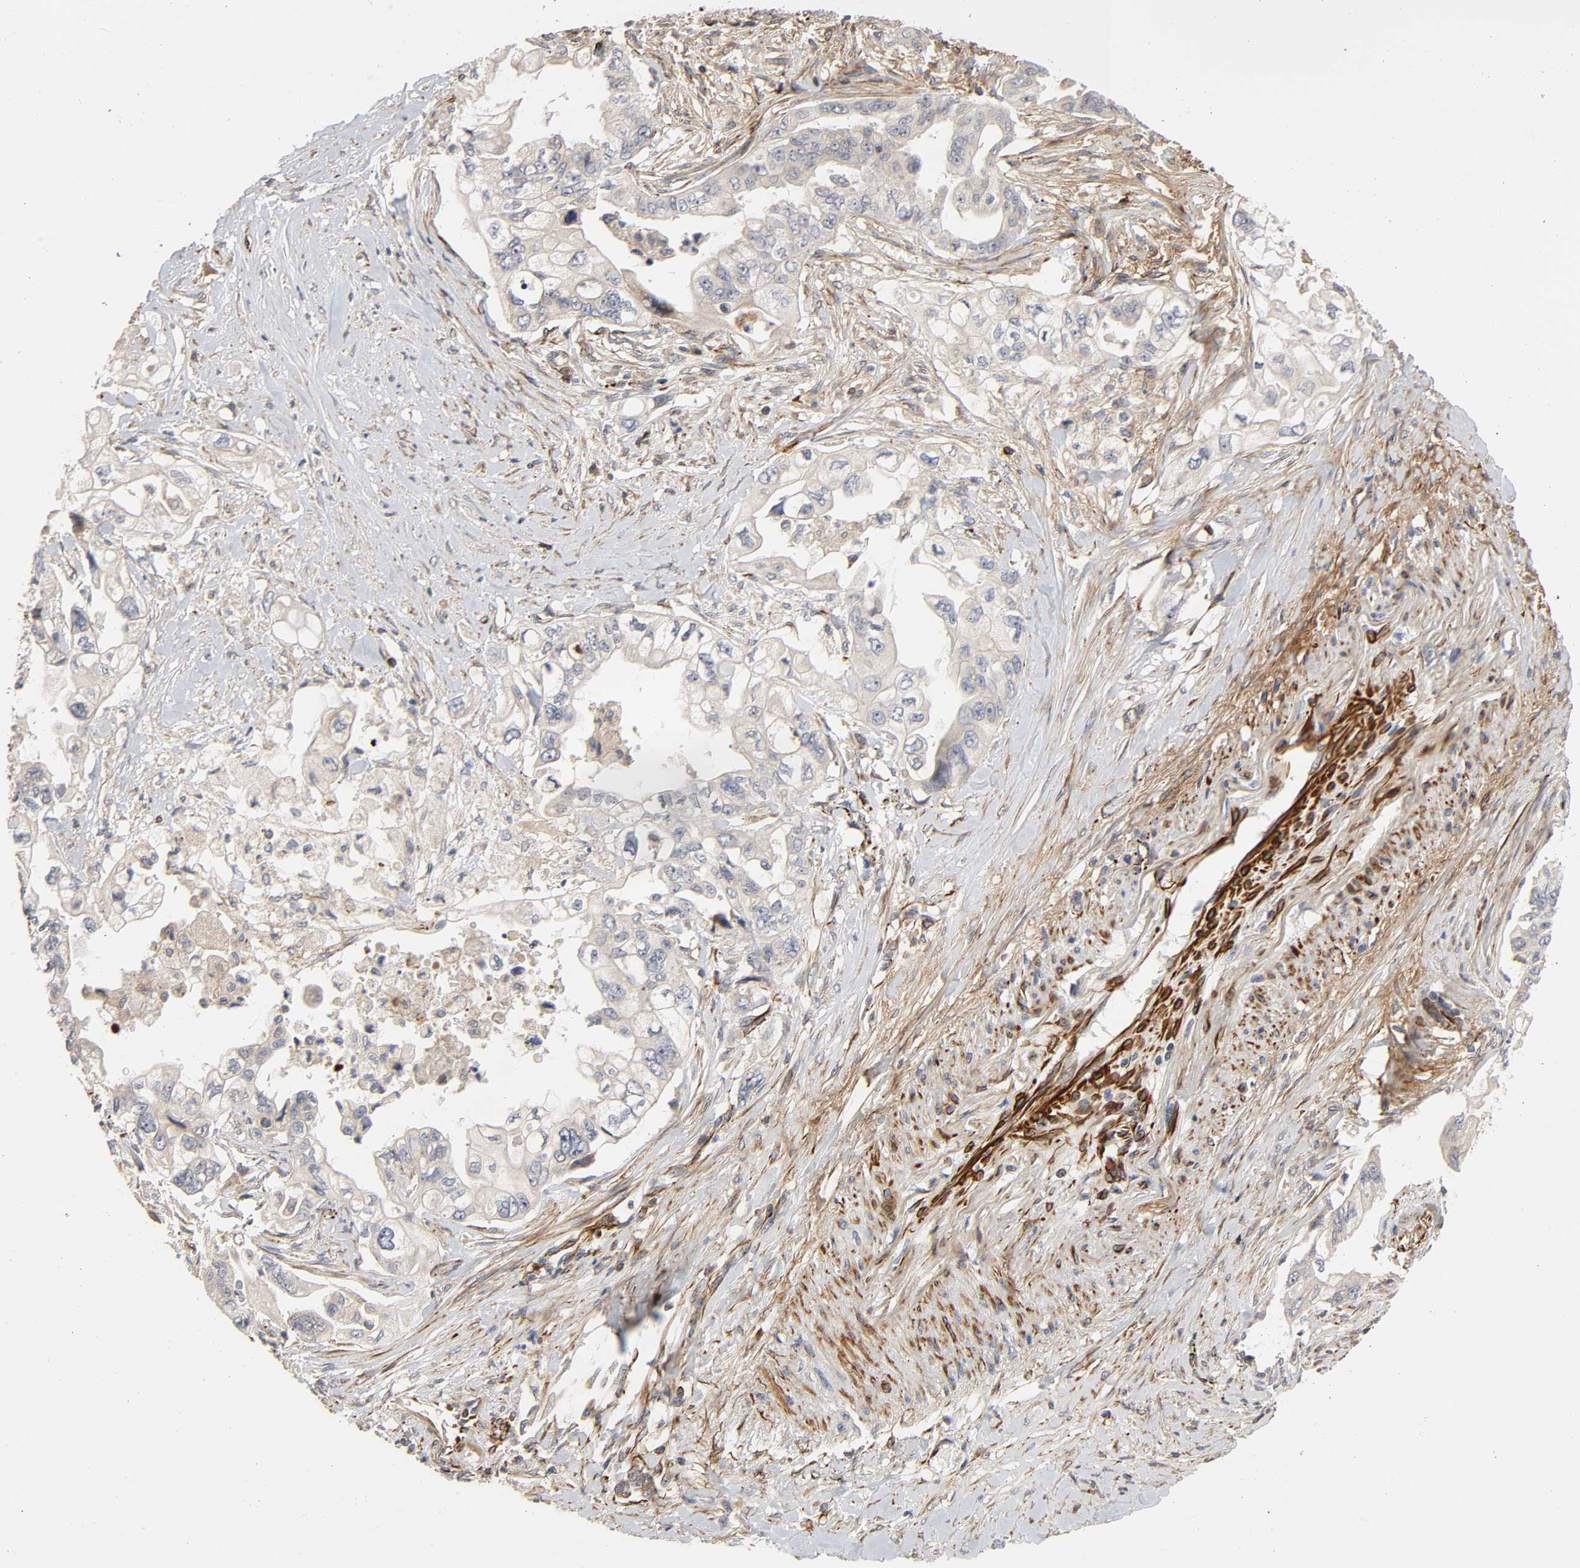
{"staining": {"intensity": "weak", "quantity": "25%-75%", "location": "cytoplasmic/membranous"}, "tissue": "pancreatic cancer", "cell_type": "Tumor cells", "image_type": "cancer", "snomed": [{"axis": "morphology", "description": "Normal tissue, NOS"}, {"axis": "topography", "description": "Pancreas"}], "caption": "This histopathology image shows IHC staining of pancreatic cancer, with low weak cytoplasmic/membranous staining in approximately 25%-75% of tumor cells.", "gene": "FAM118A", "patient": {"sex": "male", "age": 42}}